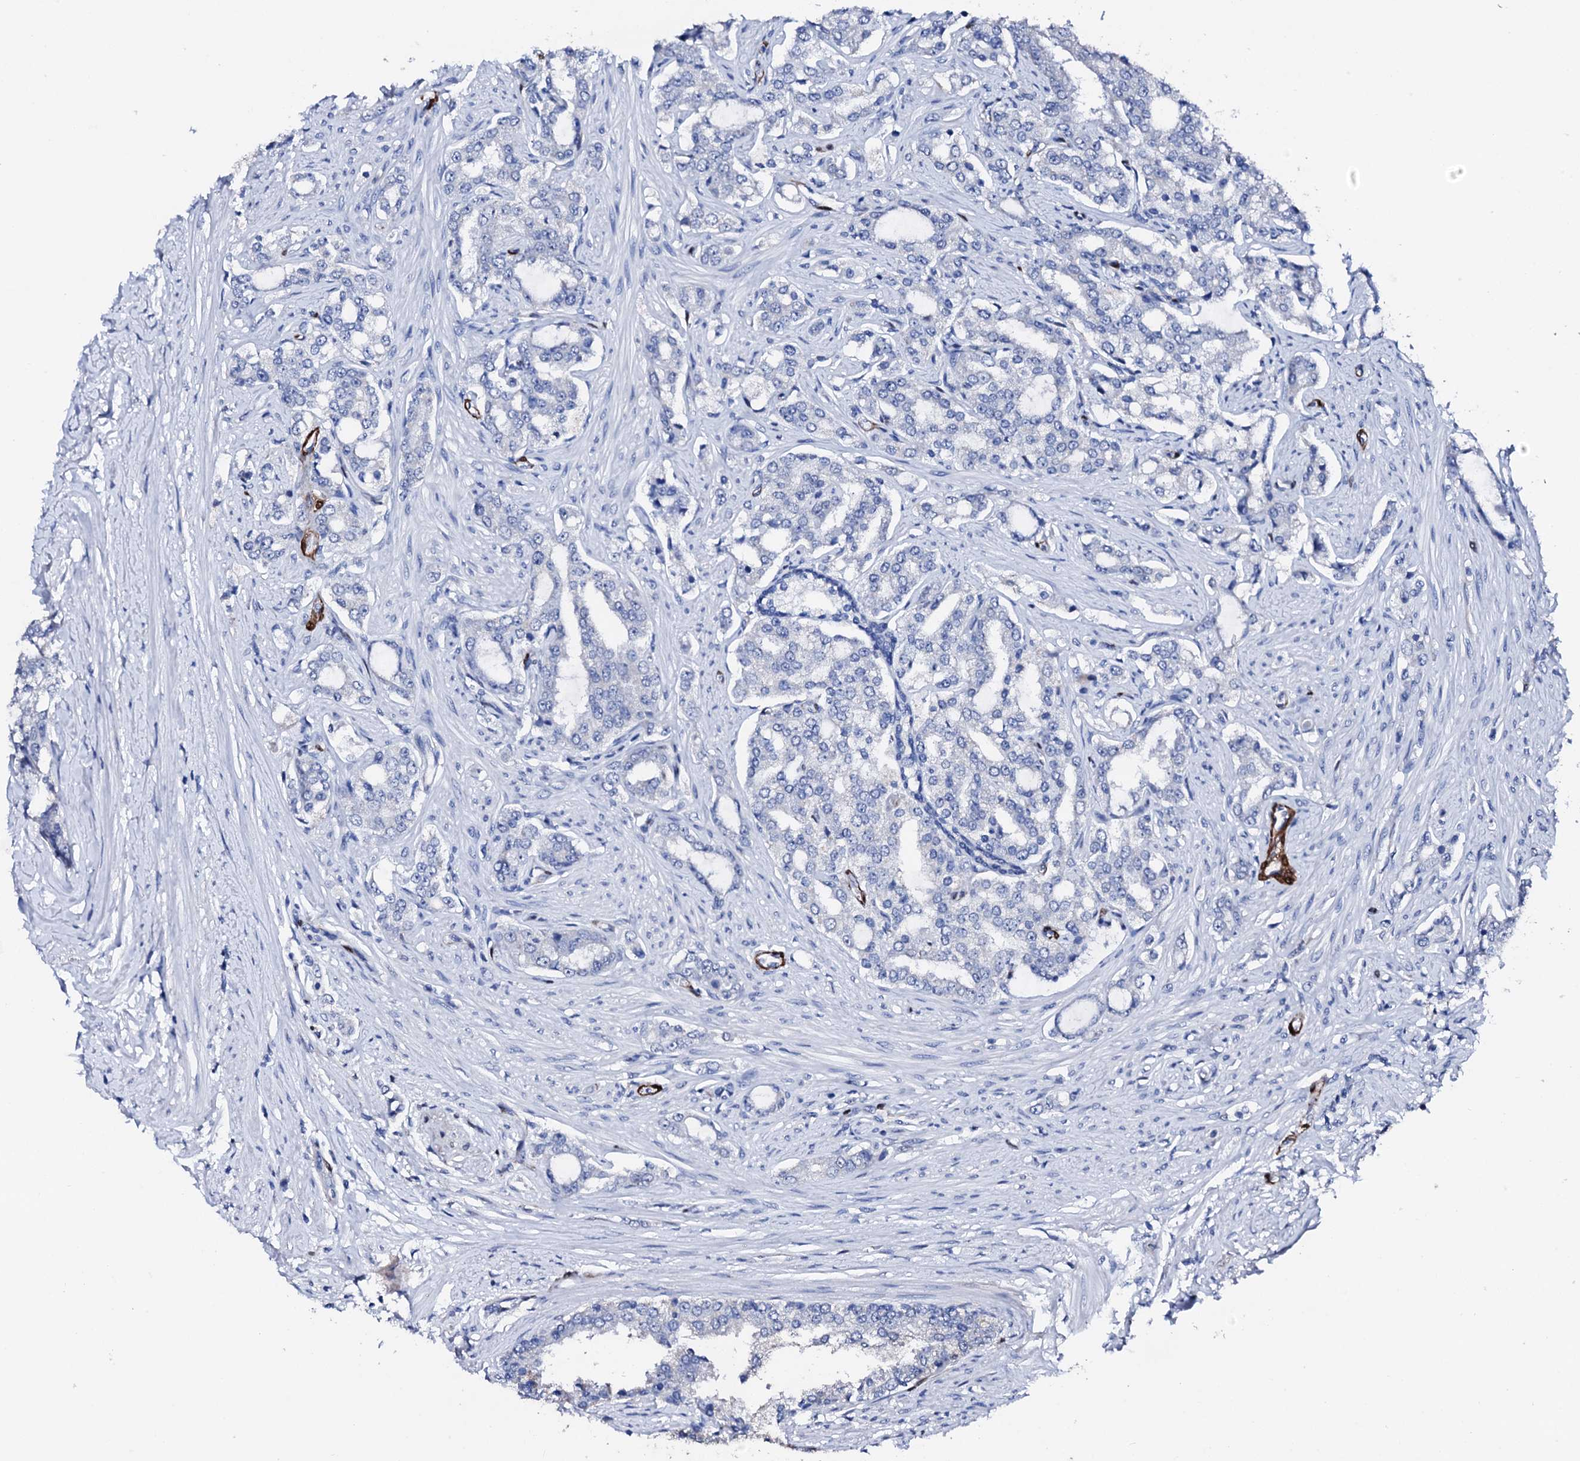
{"staining": {"intensity": "negative", "quantity": "none", "location": "none"}, "tissue": "prostate cancer", "cell_type": "Tumor cells", "image_type": "cancer", "snomed": [{"axis": "morphology", "description": "Adenocarcinoma, High grade"}, {"axis": "topography", "description": "Prostate"}], "caption": "This is a histopathology image of IHC staining of prostate cancer, which shows no staining in tumor cells.", "gene": "NRIP2", "patient": {"sex": "male", "age": 64}}